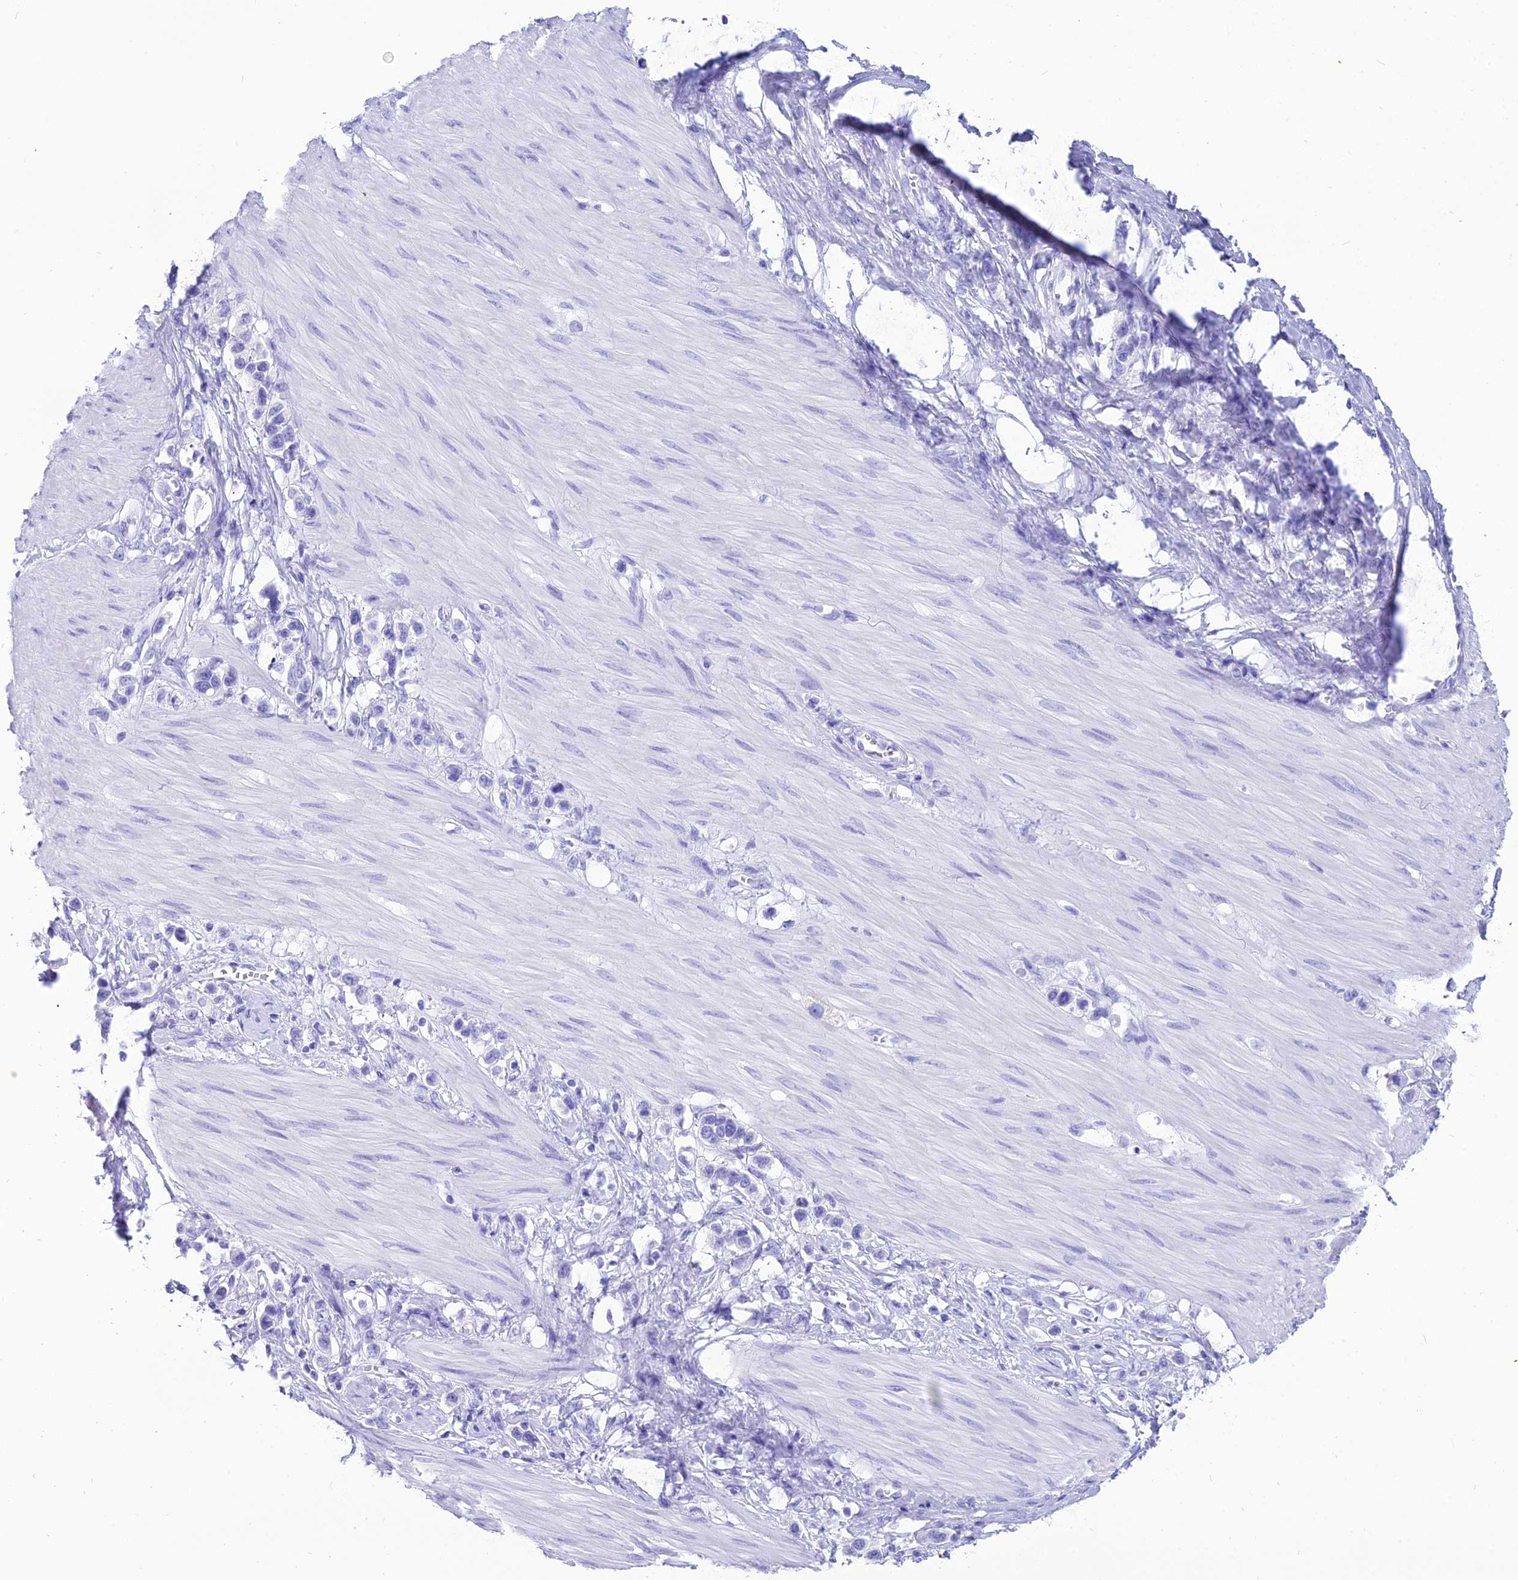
{"staining": {"intensity": "negative", "quantity": "none", "location": "none"}, "tissue": "stomach cancer", "cell_type": "Tumor cells", "image_type": "cancer", "snomed": [{"axis": "morphology", "description": "Adenocarcinoma, NOS"}, {"axis": "topography", "description": "Stomach"}], "caption": "IHC of stomach cancer (adenocarcinoma) reveals no positivity in tumor cells.", "gene": "PNMA5", "patient": {"sex": "female", "age": 65}}